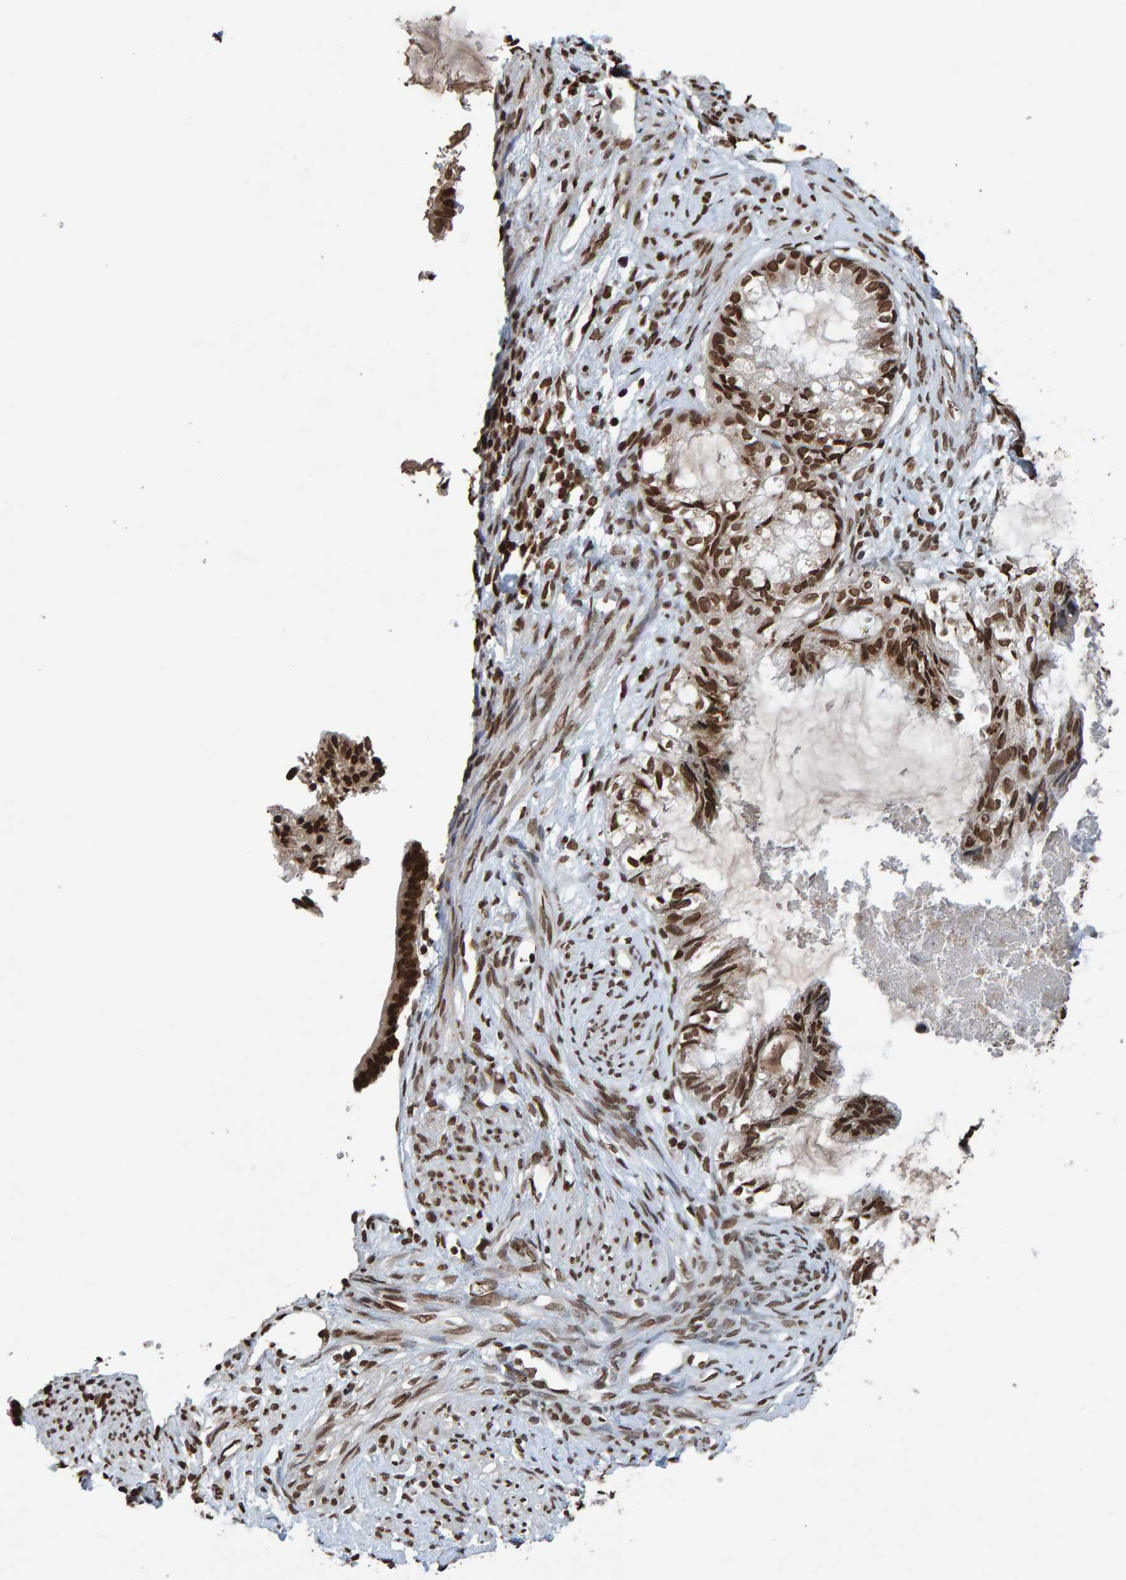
{"staining": {"intensity": "moderate", "quantity": ">75%", "location": "nuclear"}, "tissue": "cervical cancer", "cell_type": "Tumor cells", "image_type": "cancer", "snomed": [{"axis": "morphology", "description": "Normal tissue, NOS"}, {"axis": "morphology", "description": "Adenocarcinoma, NOS"}, {"axis": "topography", "description": "Cervix"}, {"axis": "topography", "description": "Endometrium"}], "caption": "Protein staining of cervical cancer tissue shows moderate nuclear staining in about >75% of tumor cells. (Brightfield microscopy of DAB IHC at high magnification).", "gene": "H2AZ1", "patient": {"sex": "female", "age": 86}}